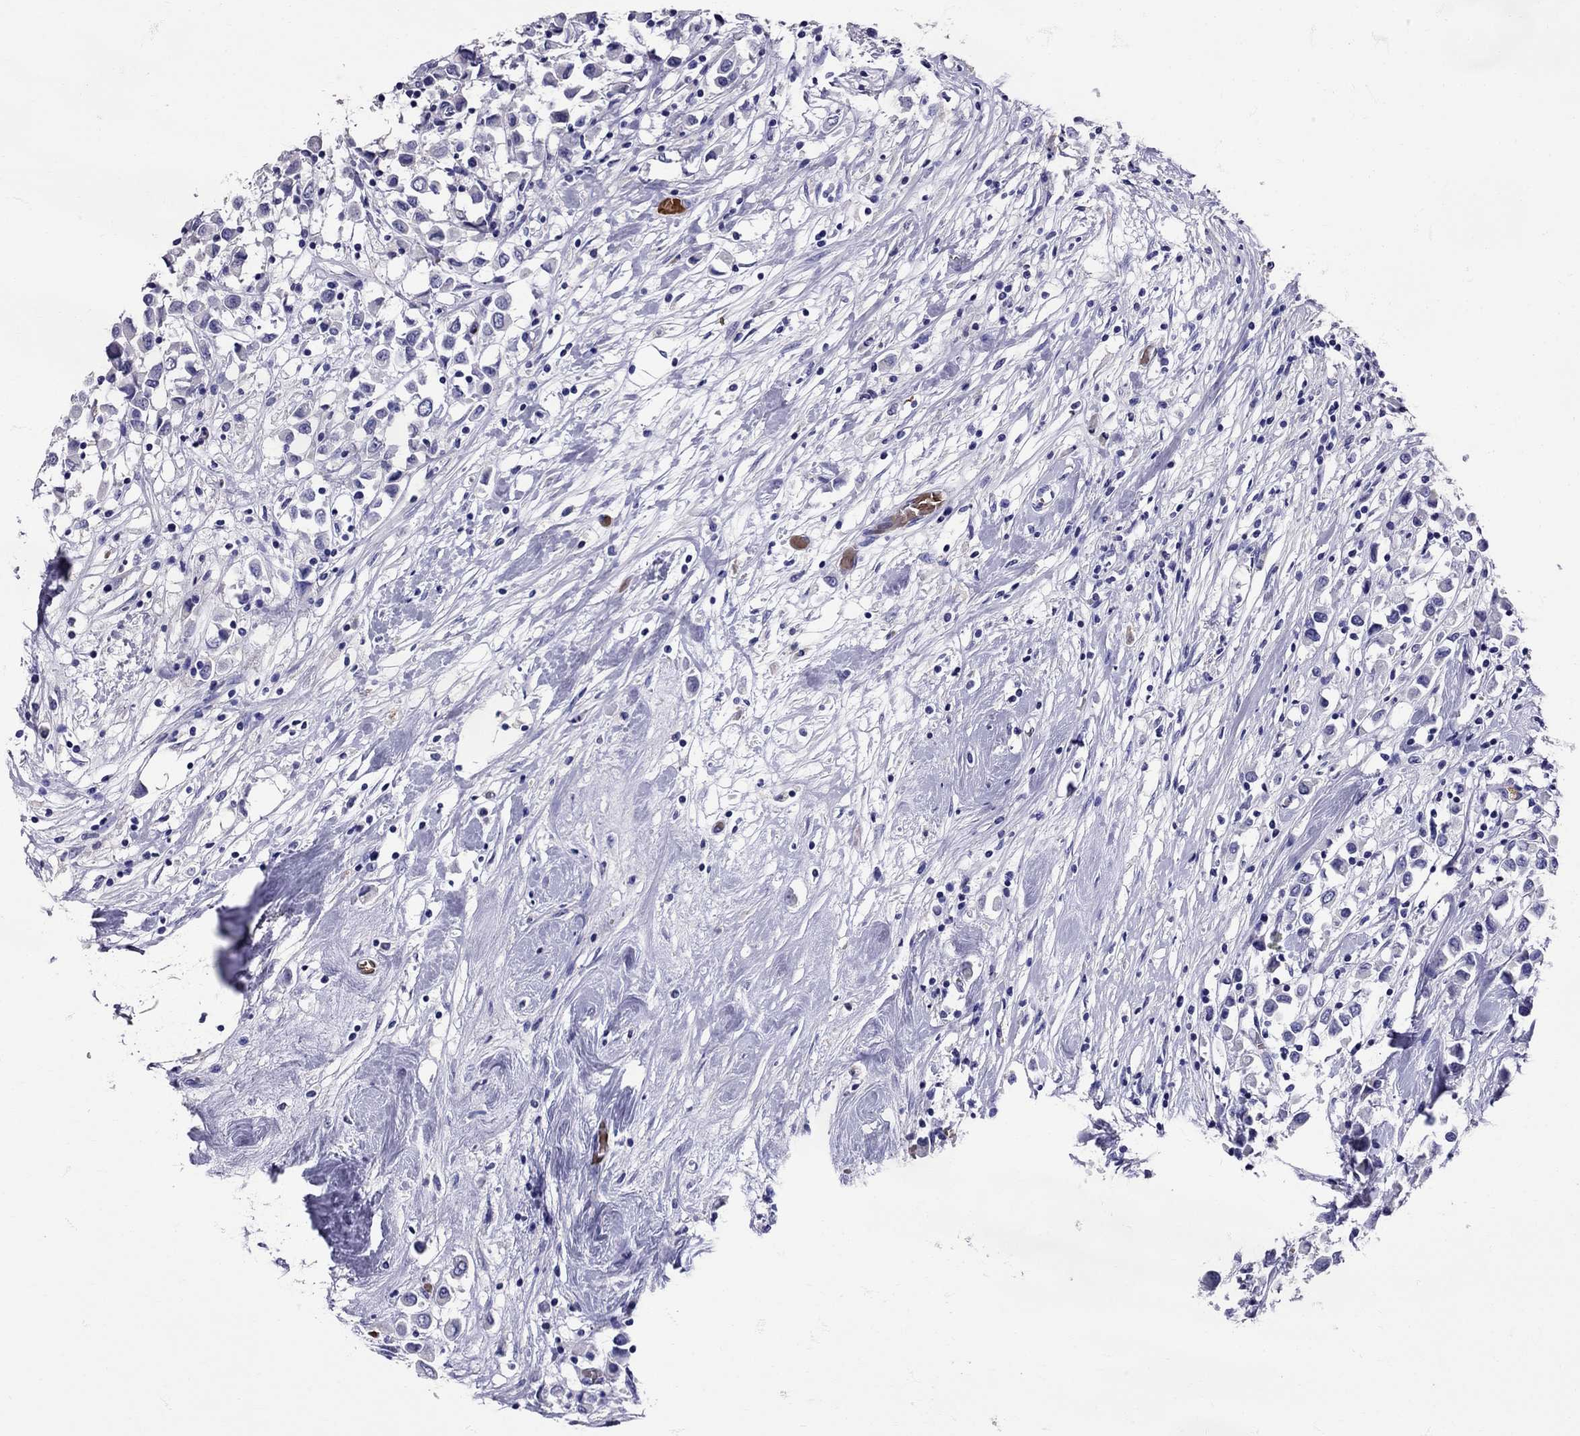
{"staining": {"intensity": "negative", "quantity": "none", "location": "none"}, "tissue": "breast cancer", "cell_type": "Tumor cells", "image_type": "cancer", "snomed": [{"axis": "morphology", "description": "Duct carcinoma"}, {"axis": "topography", "description": "Breast"}], "caption": "Immunohistochemistry micrograph of breast cancer (infiltrating ductal carcinoma) stained for a protein (brown), which displays no positivity in tumor cells.", "gene": "TBR1", "patient": {"sex": "female", "age": 61}}